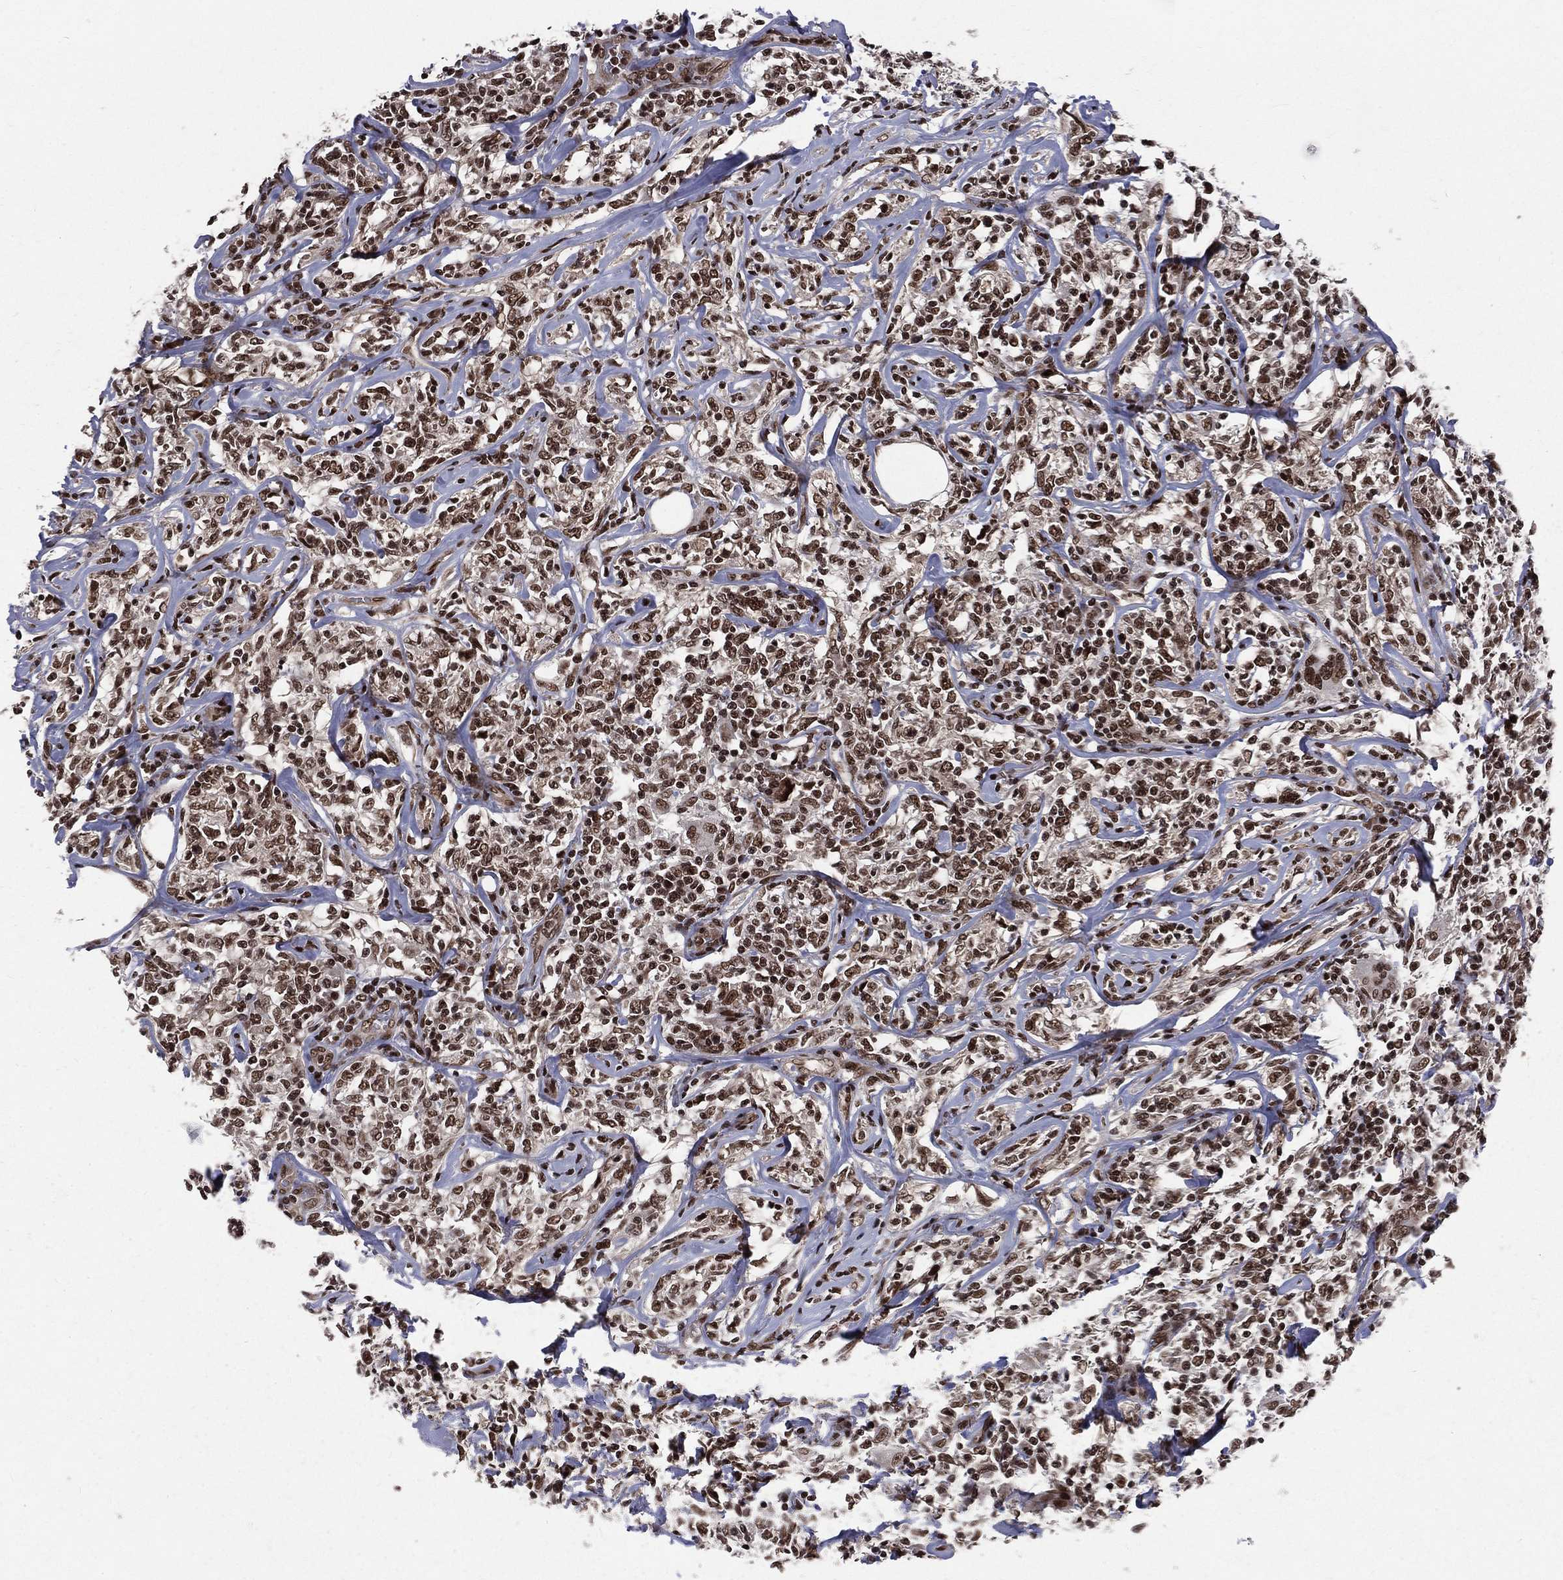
{"staining": {"intensity": "strong", "quantity": ">75%", "location": "nuclear"}, "tissue": "lymphoma", "cell_type": "Tumor cells", "image_type": "cancer", "snomed": [{"axis": "morphology", "description": "Malignant lymphoma, non-Hodgkin's type, High grade"}, {"axis": "topography", "description": "Lymph node"}], "caption": "Immunohistochemistry (IHC) micrograph of lymphoma stained for a protein (brown), which shows high levels of strong nuclear expression in approximately >75% of tumor cells.", "gene": "SMC3", "patient": {"sex": "female", "age": 84}}